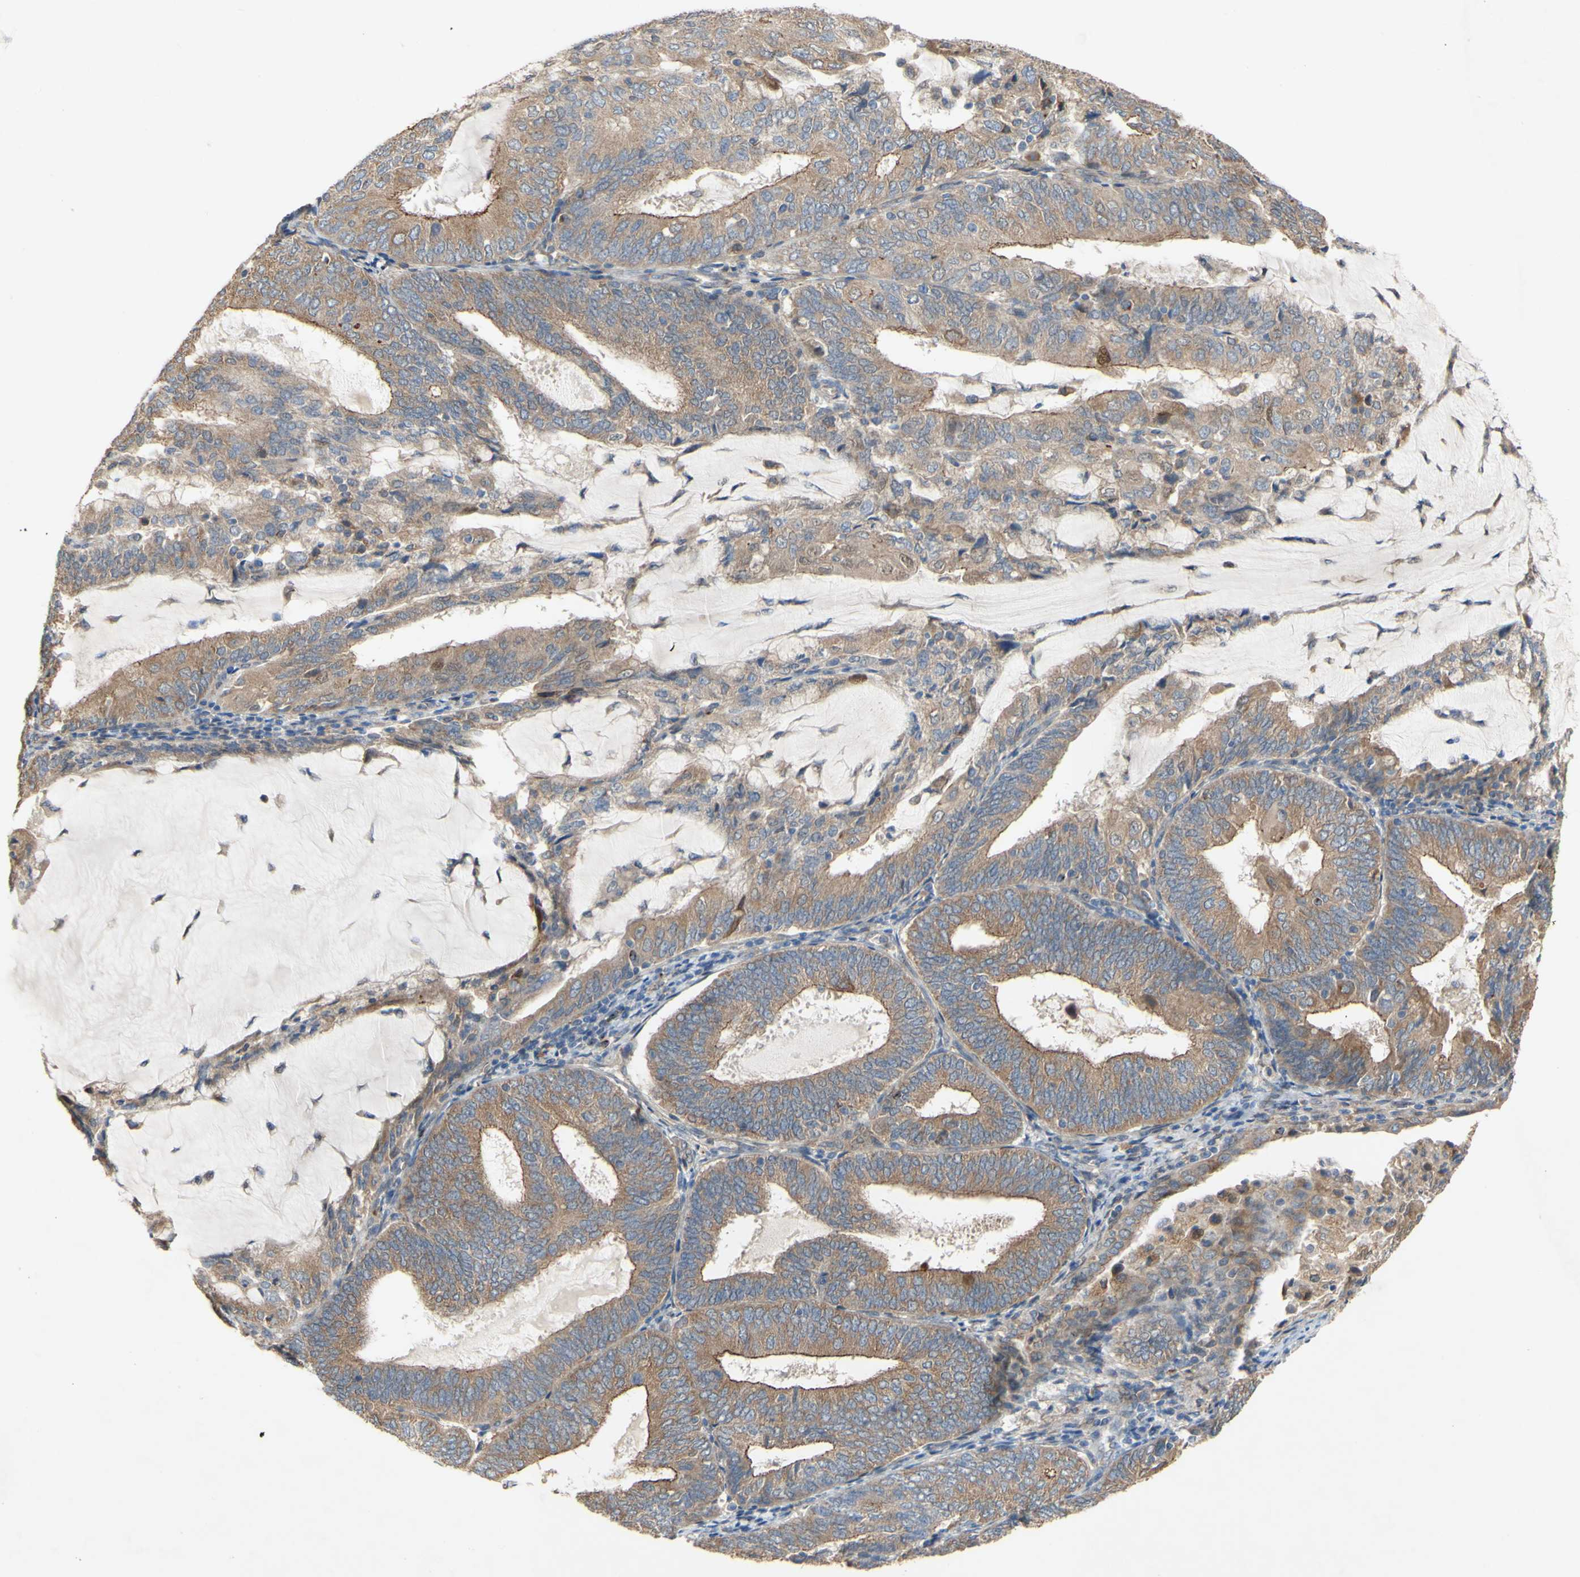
{"staining": {"intensity": "moderate", "quantity": ">75%", "location": "cytoplasmic/membranous"}, "tissue": "endometrial cancer", "cell_type": "Tumor cells", "image_type": "cancer", "snomed": [{"axis": "morphology", "description": "Adenocarcinoma, NOS"}, {"axis": "topography", "description": "Endometrium"}], "caption": "Immunohistochemical staining of endometrial adenocarcinoma demonstrates medium levels of moderate cytoplasmic/membranous staining in about >75% of tumor cells. The staining was performed using DAB (3,3'-diaminobenzidine) to visualize the protein expression in brown, while the nuclei were stained in blue with hematoxylin (Magnification: 20x).", "gene": "PDGFB", "patient": {"sex": "female", "age": 81}}